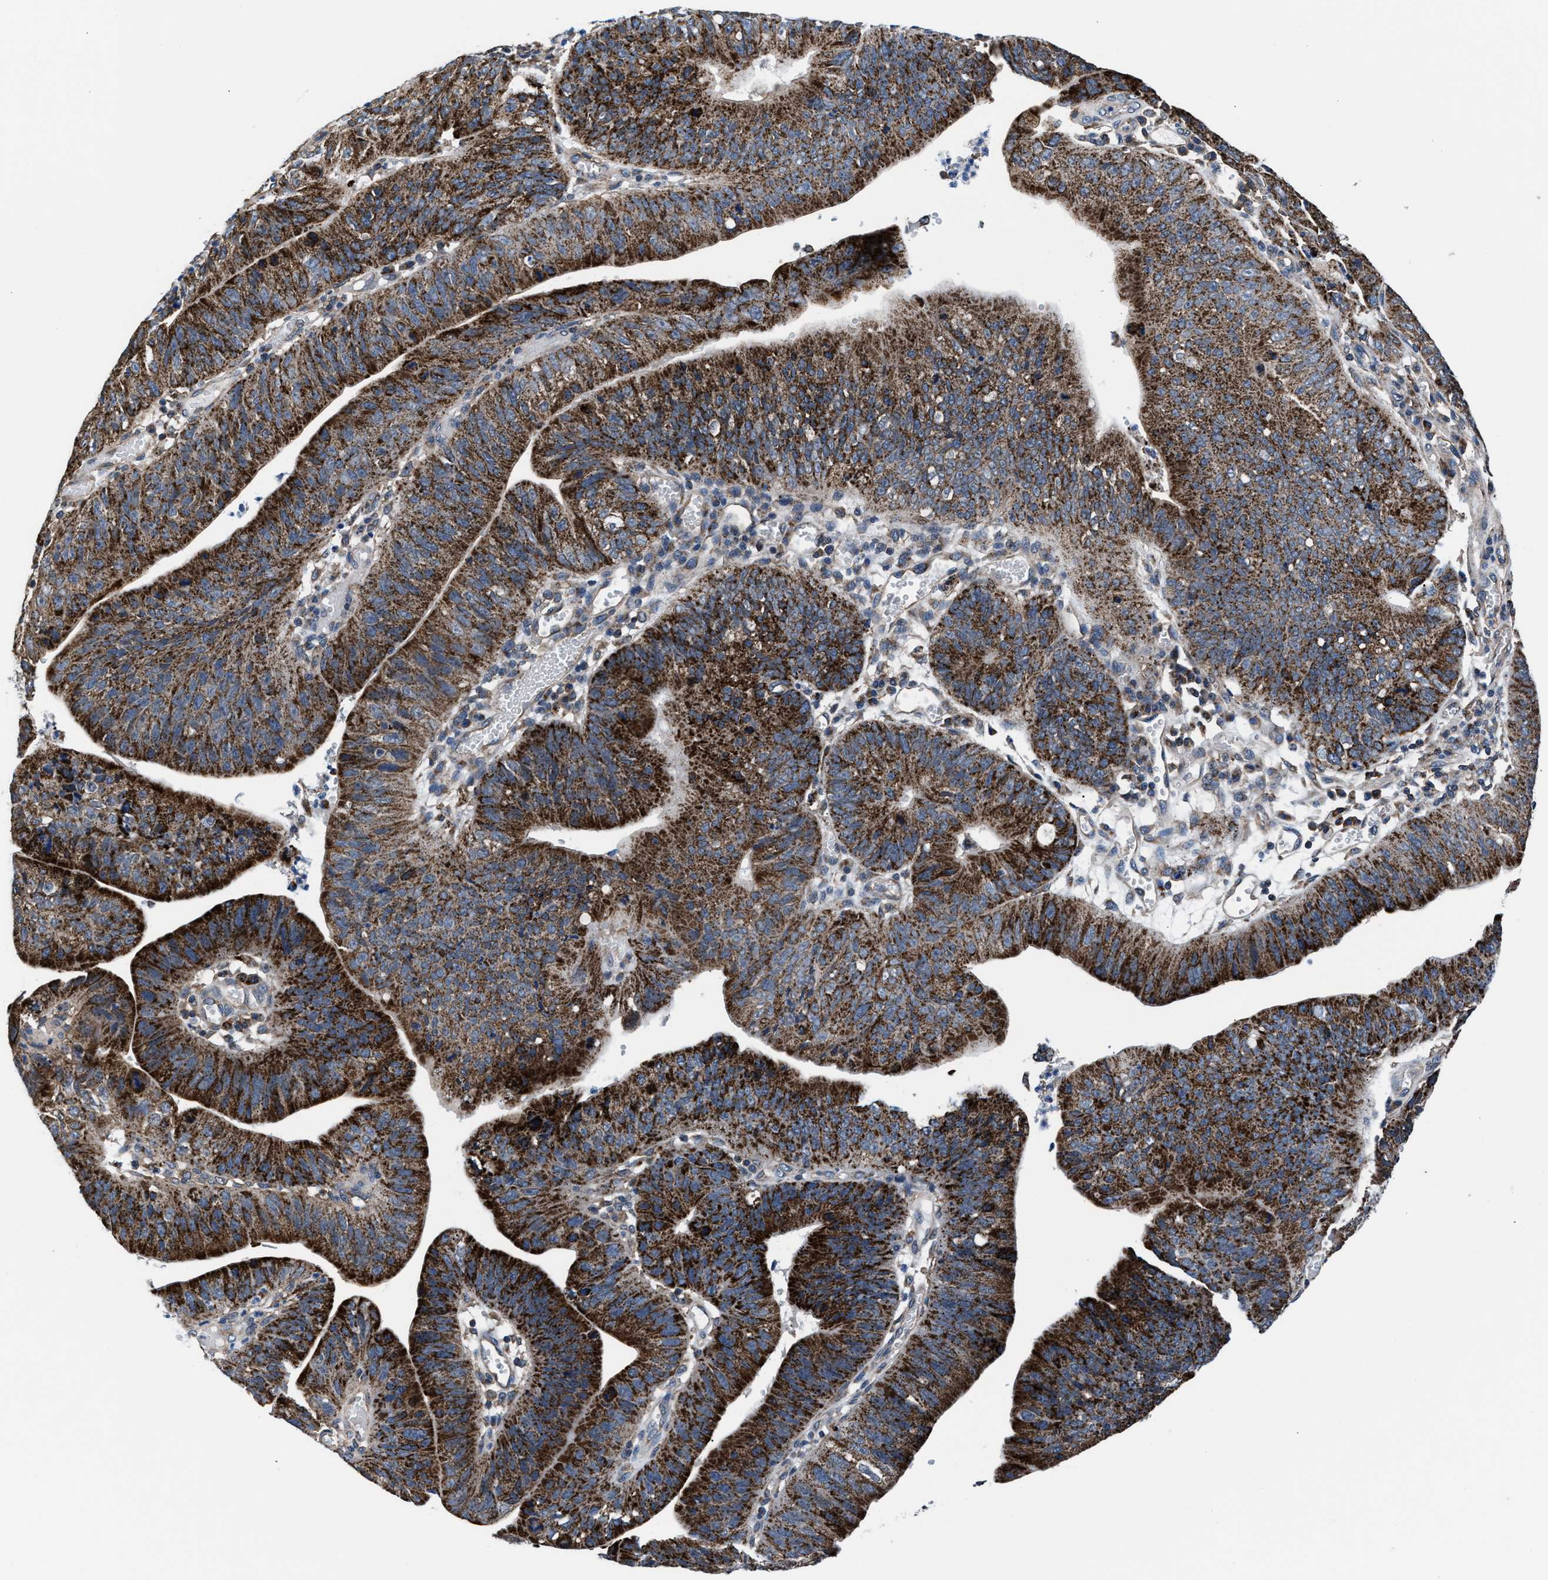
{"staining": {"intensity": "strong", "quantity": ">75%", "location": "cytoplasmic/membranous"}, "tissue": "stomach cancer", "cell_type": "Tumor cells", "image_type": "cancer", "snomed": [{"axis": "morphology", "description": "Adenocarcinoma, NOS"}, {"axis": "topography", "description": "Stomach"}], "caption": "Stomach cancer (adenocarcinoma) stained with IHC shows strong cytoplasmic/membranous staining in about >75% of tumor cells.", "gene": "NKTR", "patient": {"sex": "male", "age": 59}}